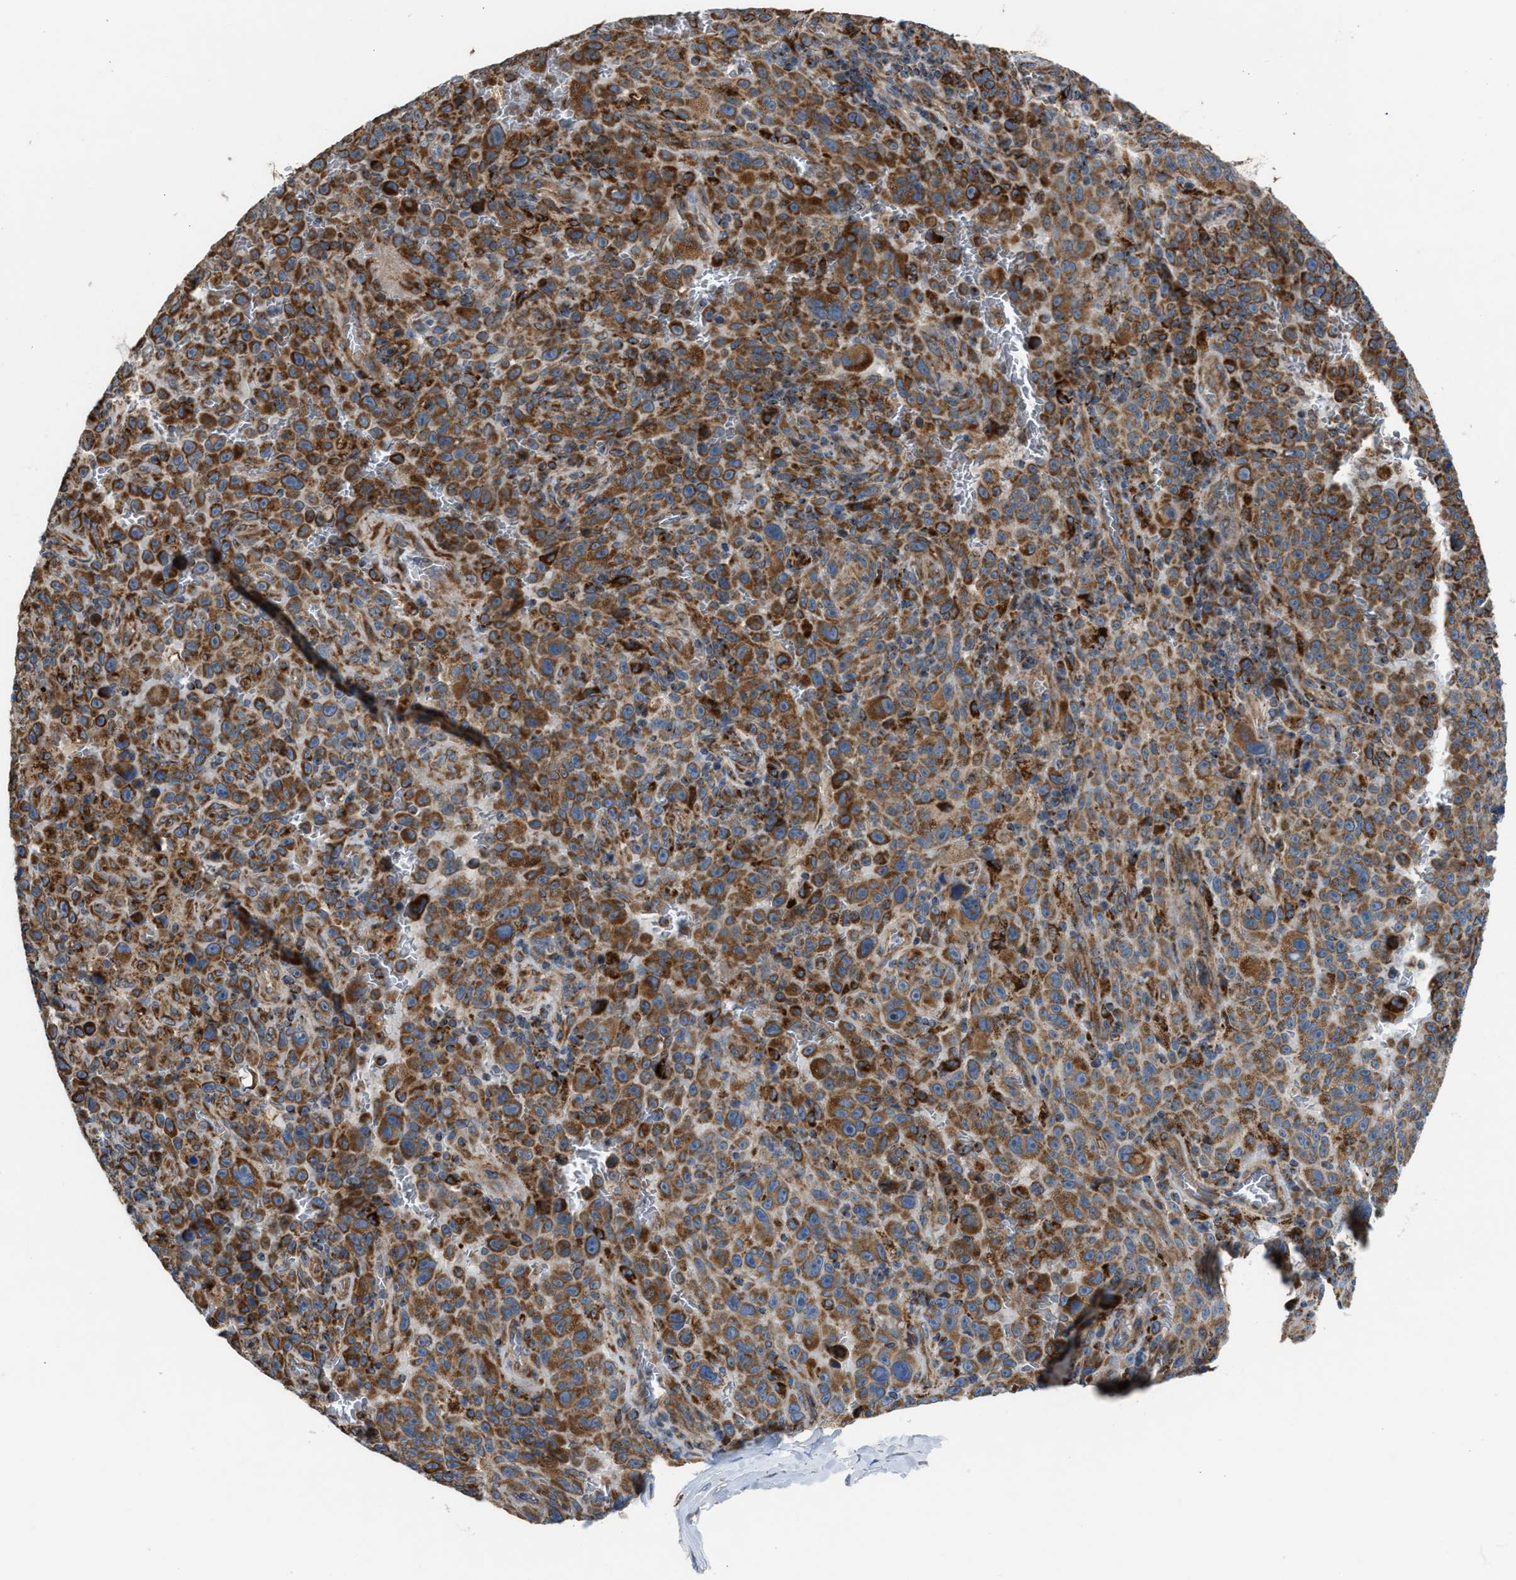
{"staining": {"intensity": "moderate", "quantity": ">75%", "location": "cytoplasmic/membranous"}, "tissue": "melanoma", "cell_type": "Tumor cells", "image_type": "cancer", "snomed": [{"axis": "morphology", "description": "Malignant melanoma, NOS"}, {"axis": "topography", "description": "Skin"}], "caption": "Immunohistochemistry of human malignant melanoma displays medium levels of moderate cytoplasmic/membranous expression in about >75% of tumor cells.", "gene": "SLC10A3", "patient": {"sex": "female", "age": 82}}